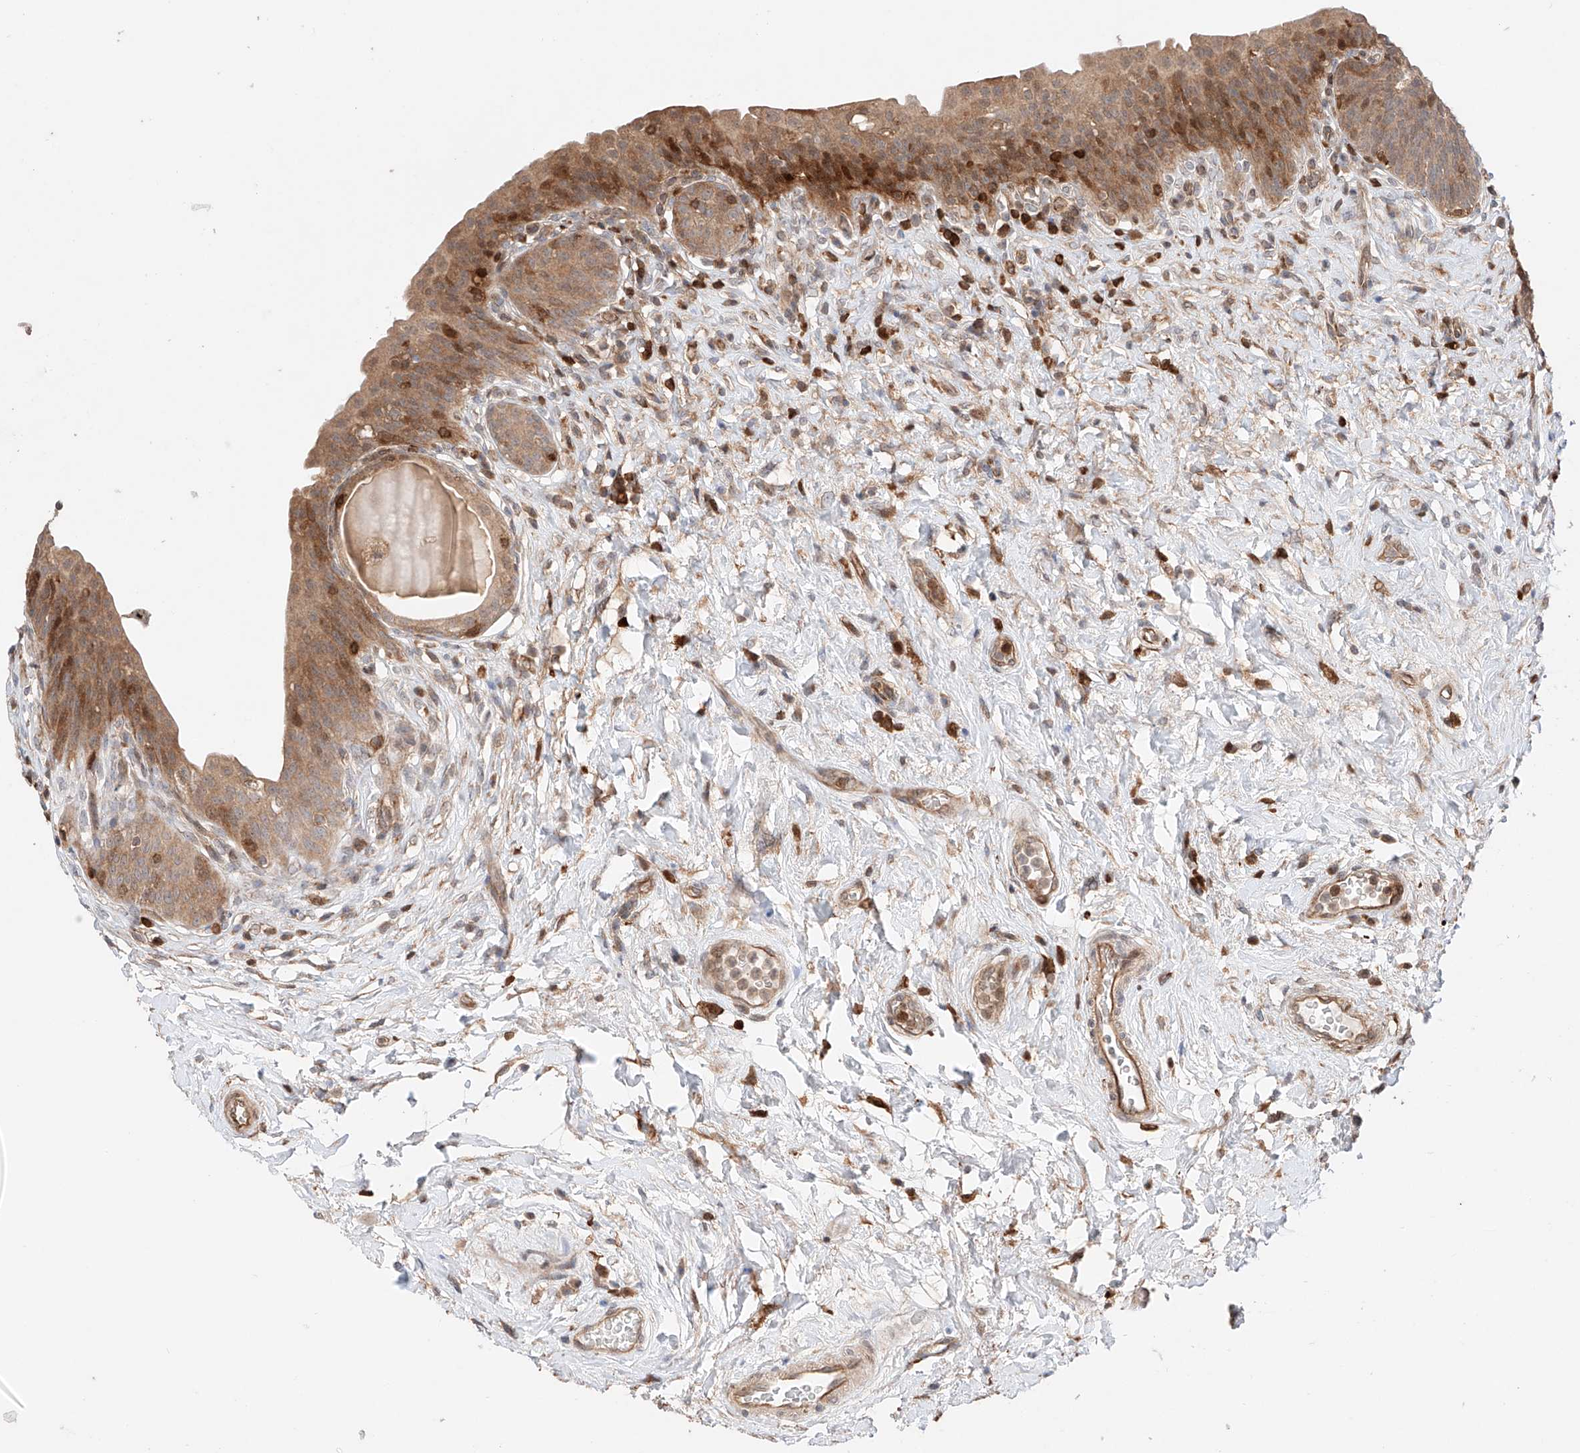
{"staining": {"intensity": "moderate", "quantity": "<25%", "location": "cytoplasmic/membranous"}, "tissue": "urinary bladder", "cell_type": "Urothelial cells", "image_type": "normal", "snomed": [{"axis": "morphology", "description": "Normal tissue, NOS"}, {"axis": "topography", "description": "Urinary bladder"}], "caption": "There is low levels of moderate cytoplasmic/membranous expression in urothelial cells of benign urinary bladder, as demonstrated by immunohistochemical staining (brown color).", "gene": "IGSF22", "patient": {"sex": "male", "age": 83}}